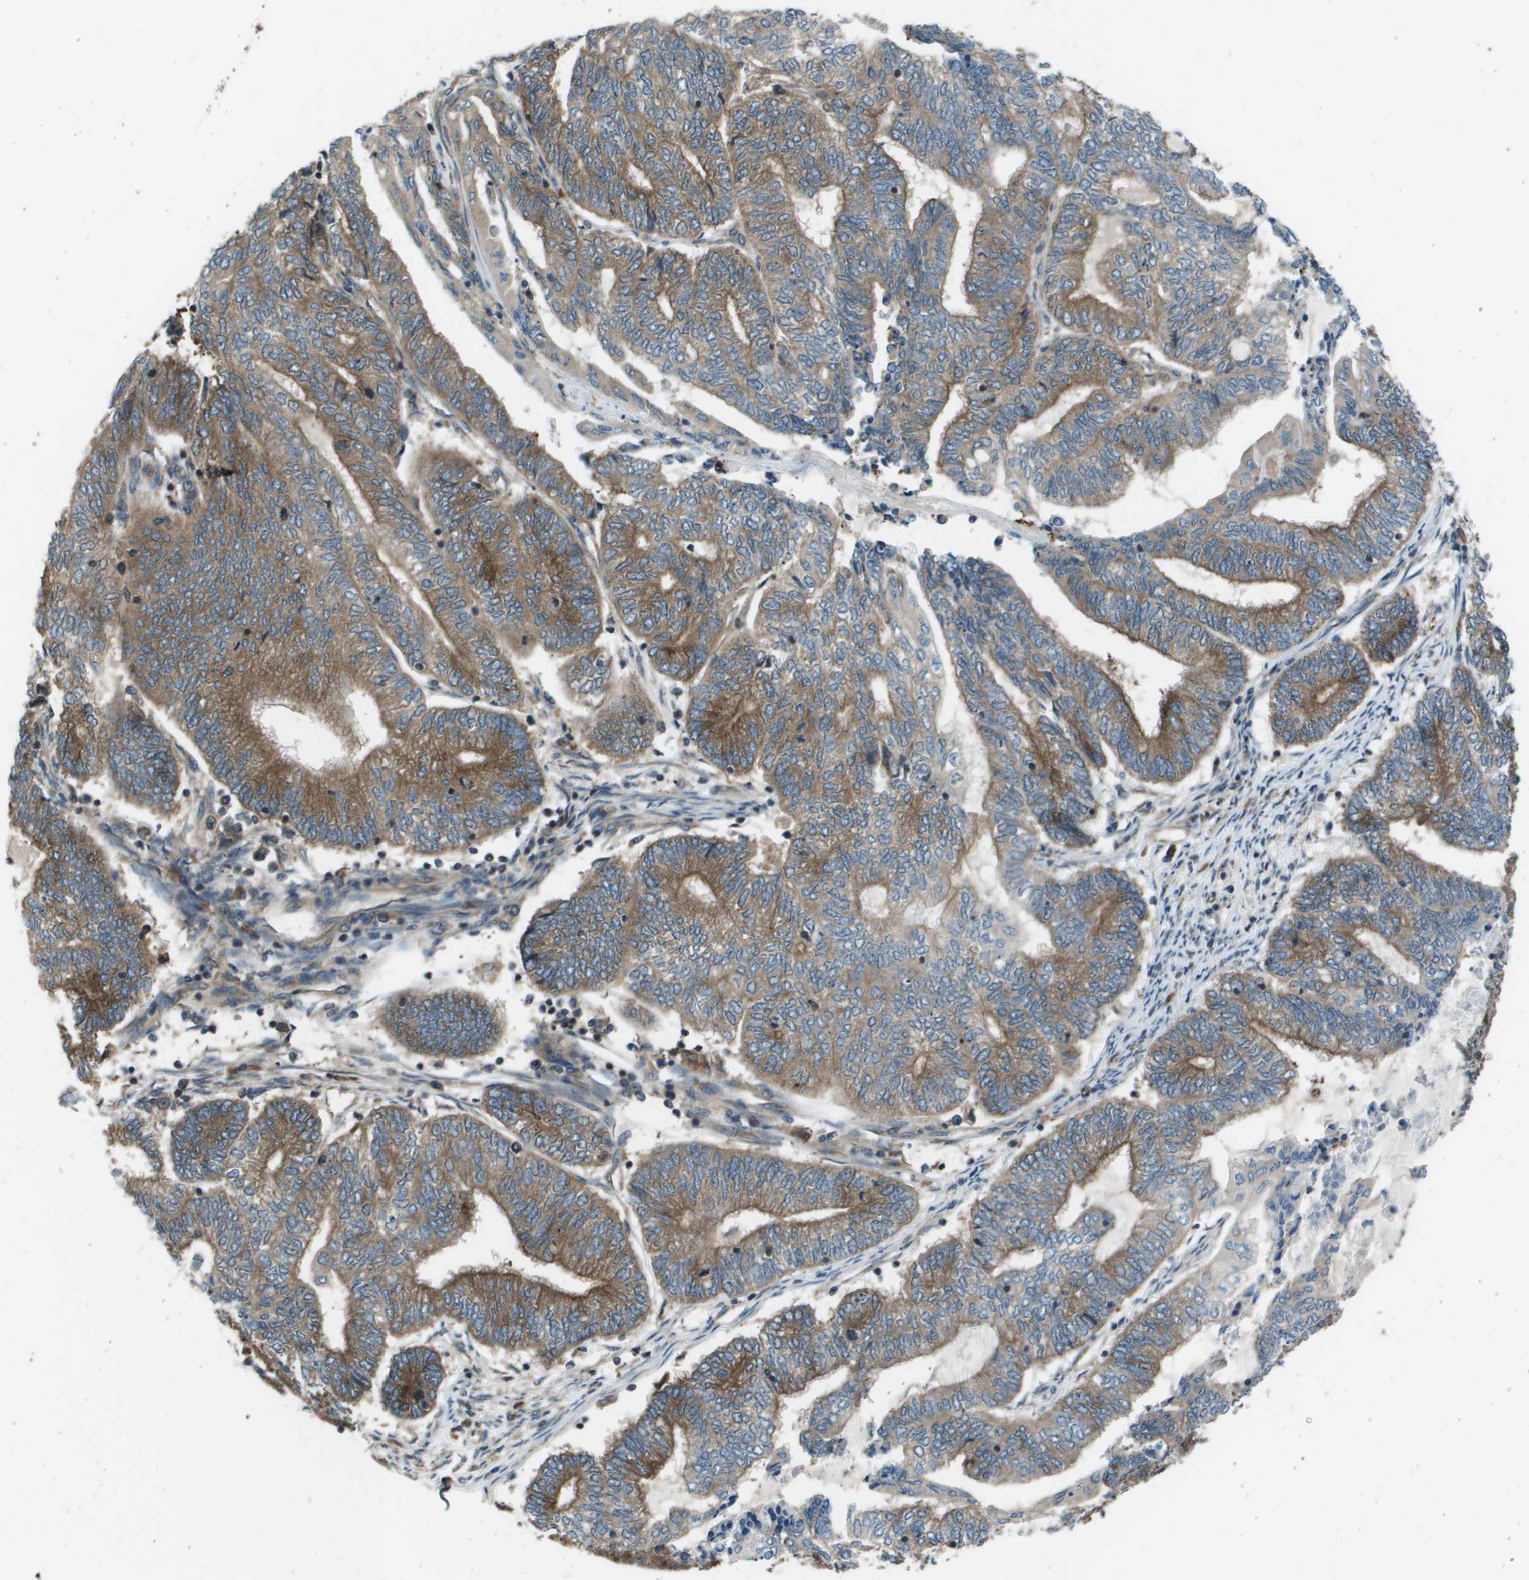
{"staining": {"intensity": "moderate", "quantity": ">75%", "location": "cytoplasmic/membranous"}, "tissue": "endometrial cancer", "cell_type": "Tumor cells", "image_type": "cancer", "snomed": [{"axis": "morphology", "description": "Adenocarcinoma, NOS"}, {"axis": "topography", "description": "Uterus"}, {"axis": "topography", "description": "Endometrium"}], "caption": "Endometrial adenocarcinoma stained with a protein marker shows moderate staining in tumor cells.", "gene": "EIF3B", "patient": {"sex": "female", "age": 70}}